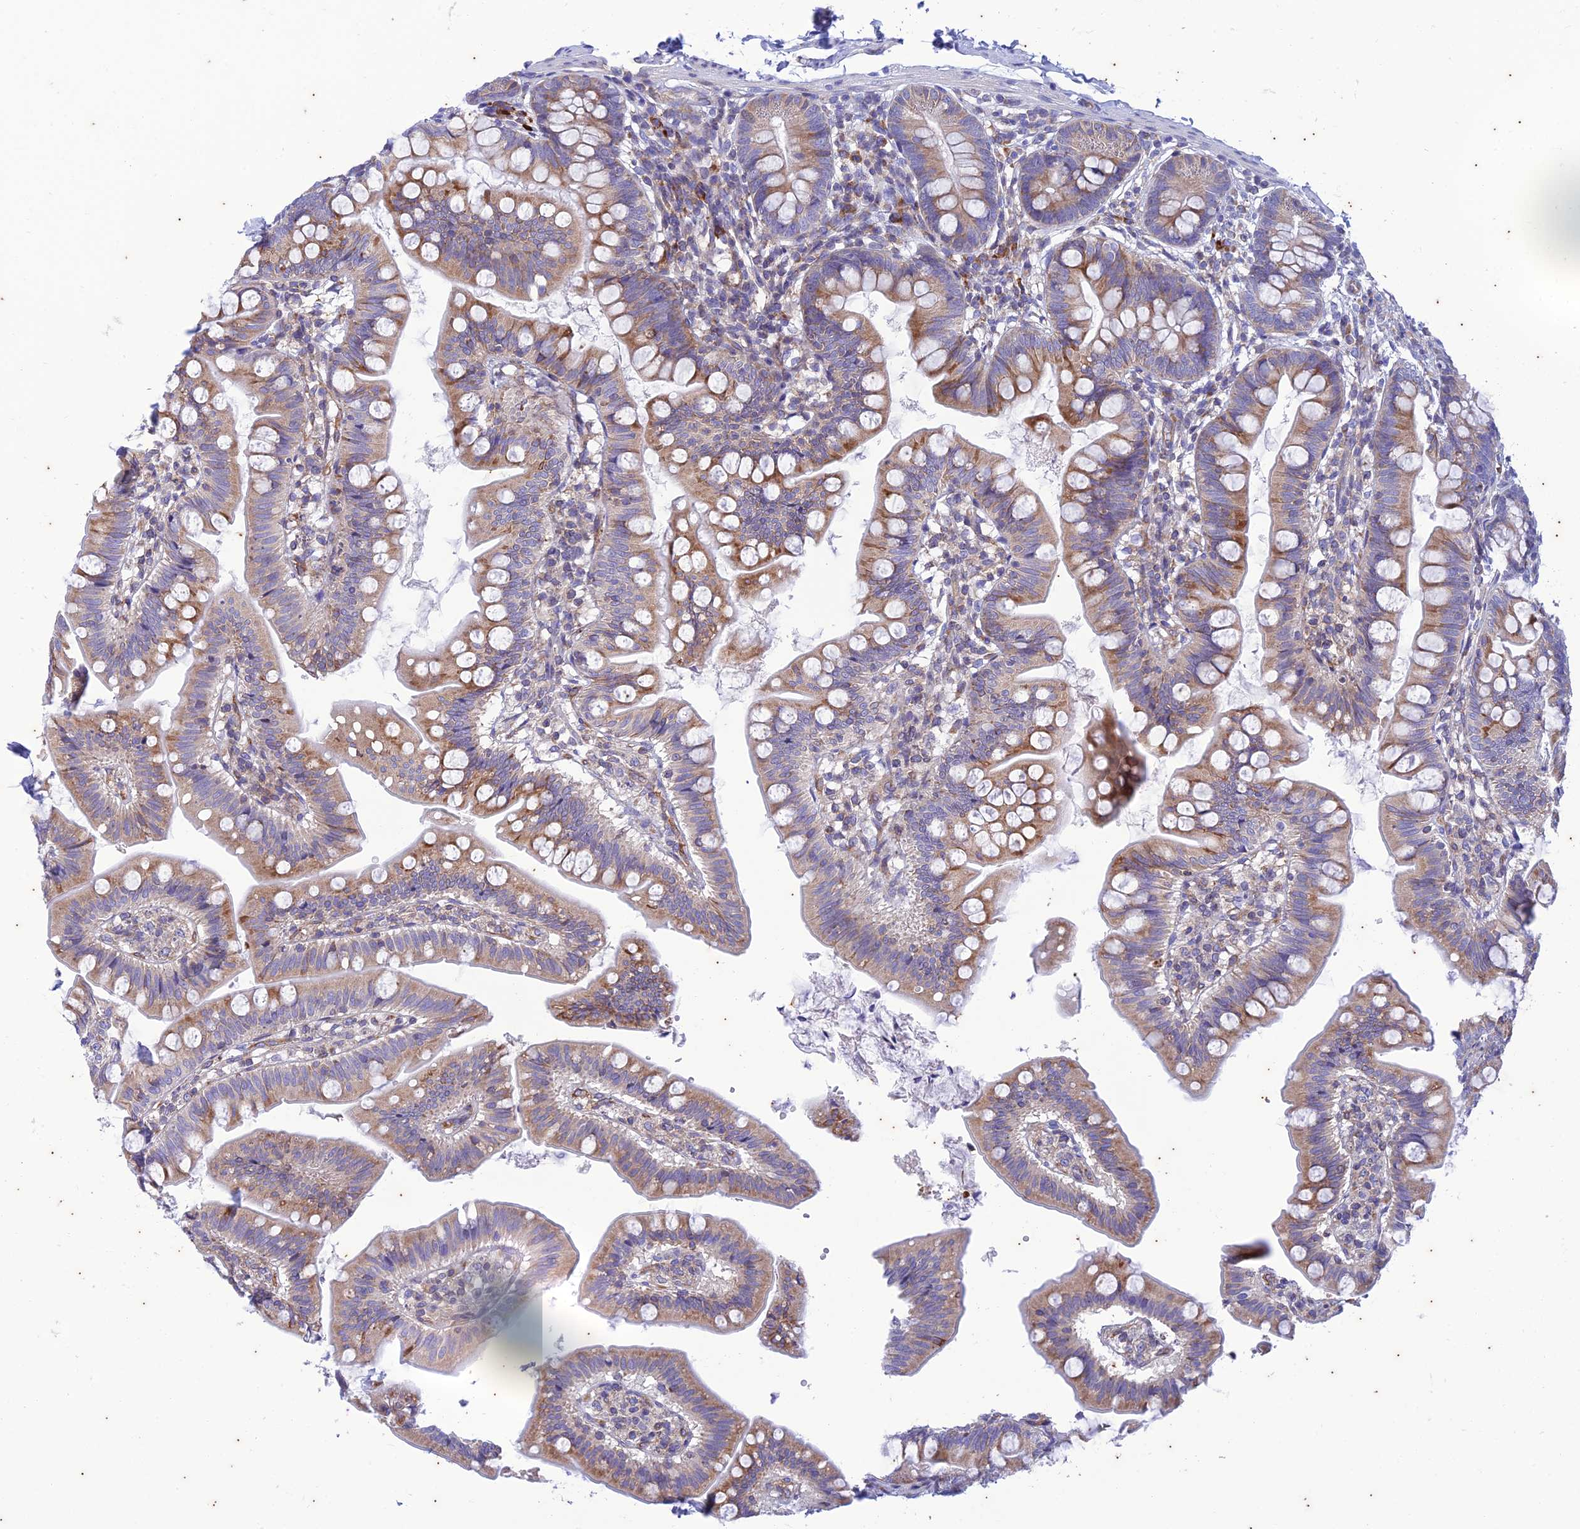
{"staining": {"intensity": "moderate", "quantity": "25%-75%", "location": "cytoplasmic/membranous"}, "tissue": "small intestine", "cell_type": "Glandular cells", "image_type": "normal", "snomed": [{"axis": "morphology", "description": "Normal tissue, NOS"}, {"axis": "topography", "description": "Small intestine"}], "caption": "Moderate cytoplasmic/membranous protein expression is identified in about 25%-75% of glandular cells in small intestine.", "gene": "PIMREG", "patient": {"sex": "male", "age": 7}}